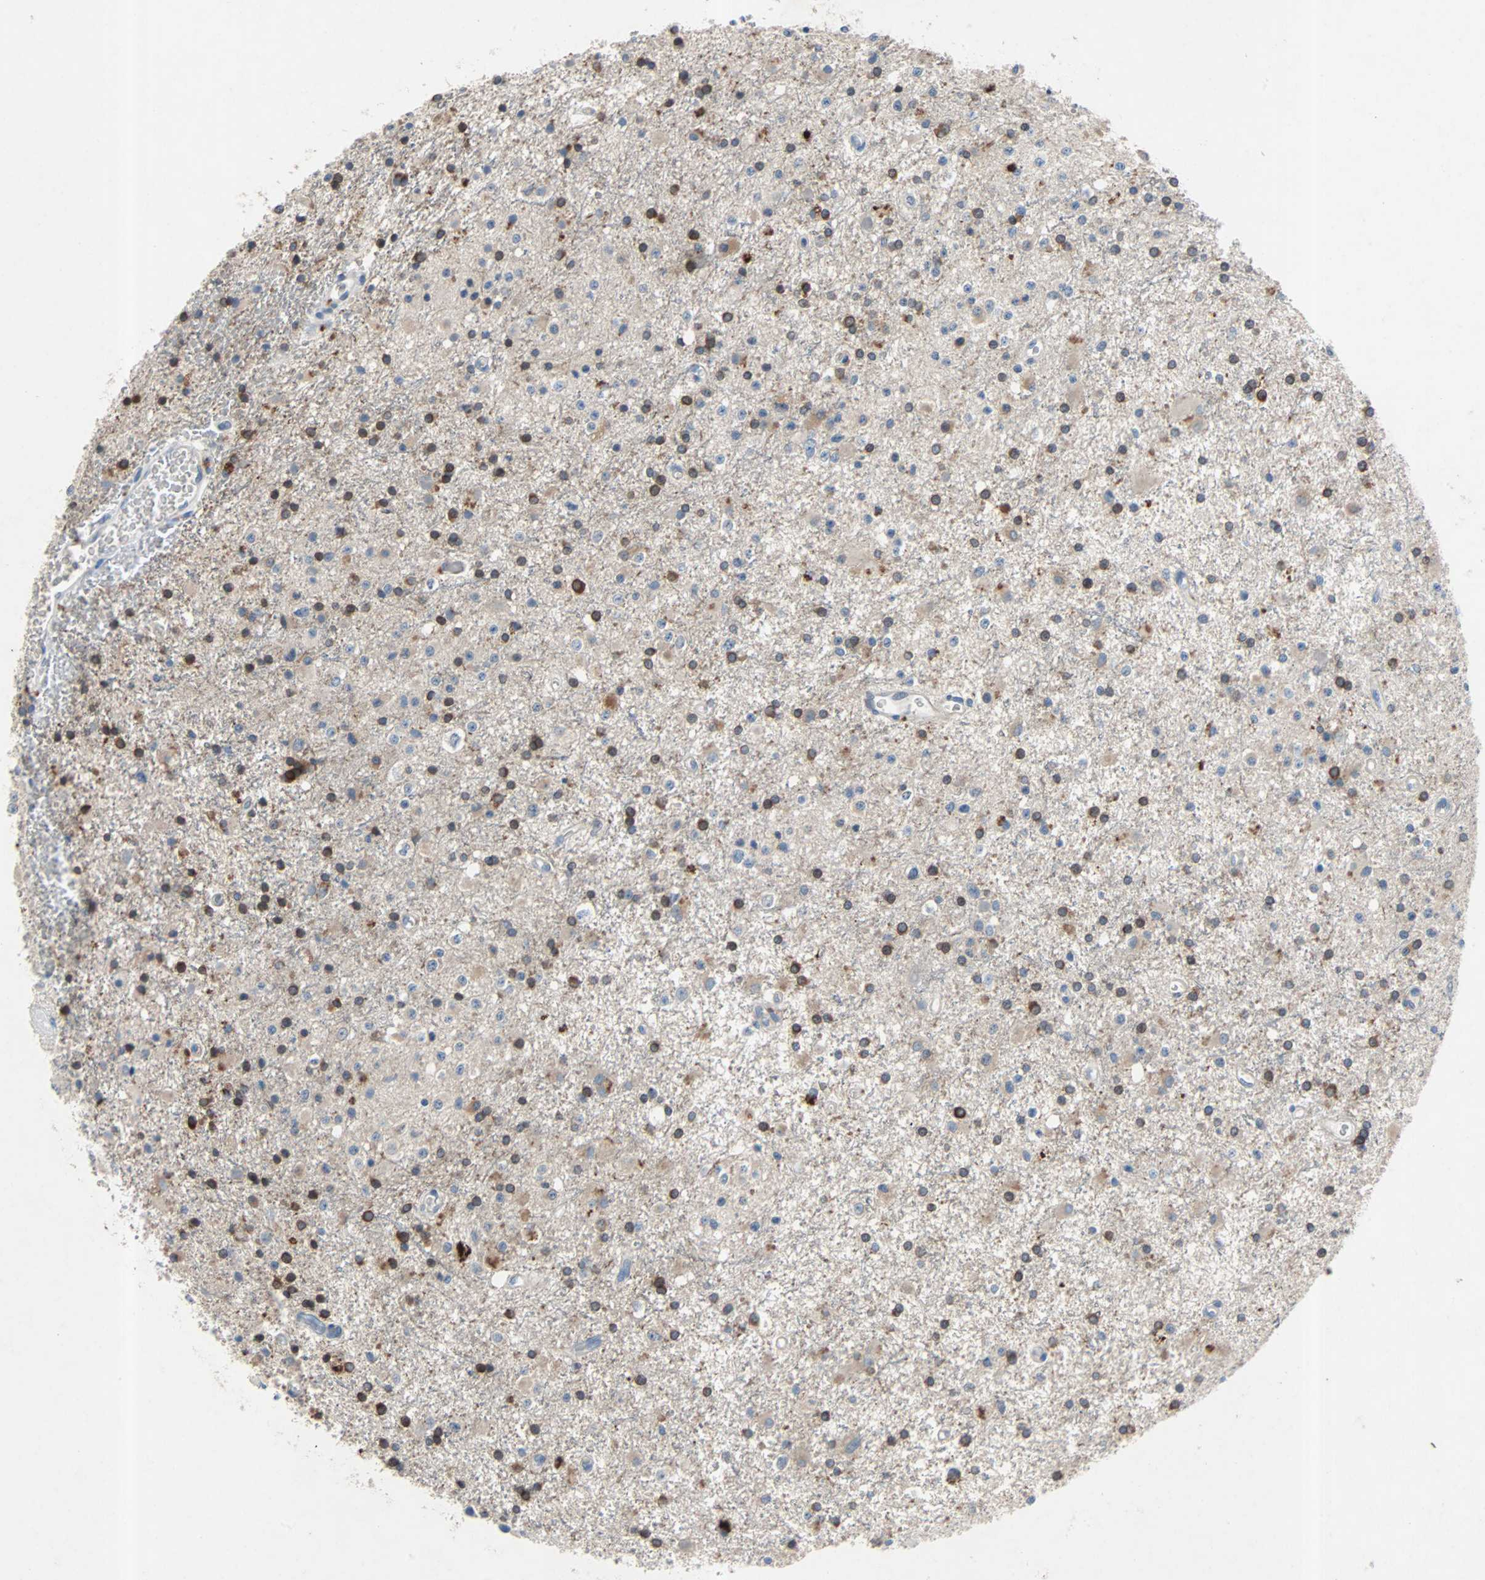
{"staining": {"intensity": "moderate", "quantity": "25%-75%", "location": "cytoplasmic/membranous"}, "tissue": "glioma", "cell_type": "Tumor cells", "image_type": "cancer", "snomed": [{"axis": "morphology", "description": "Glioma, malignant, Low grade"}, {"axis": "topography", "description": "Brain"}], "caption": "There is medium levels of moderate cytoplasmic/membranous staining in tumor cells of glioma, as demonstrated by immunohistochemical staining (brown color).", "gene": "PCDHB2", "patient": {"sex": "male", "age": 58}}